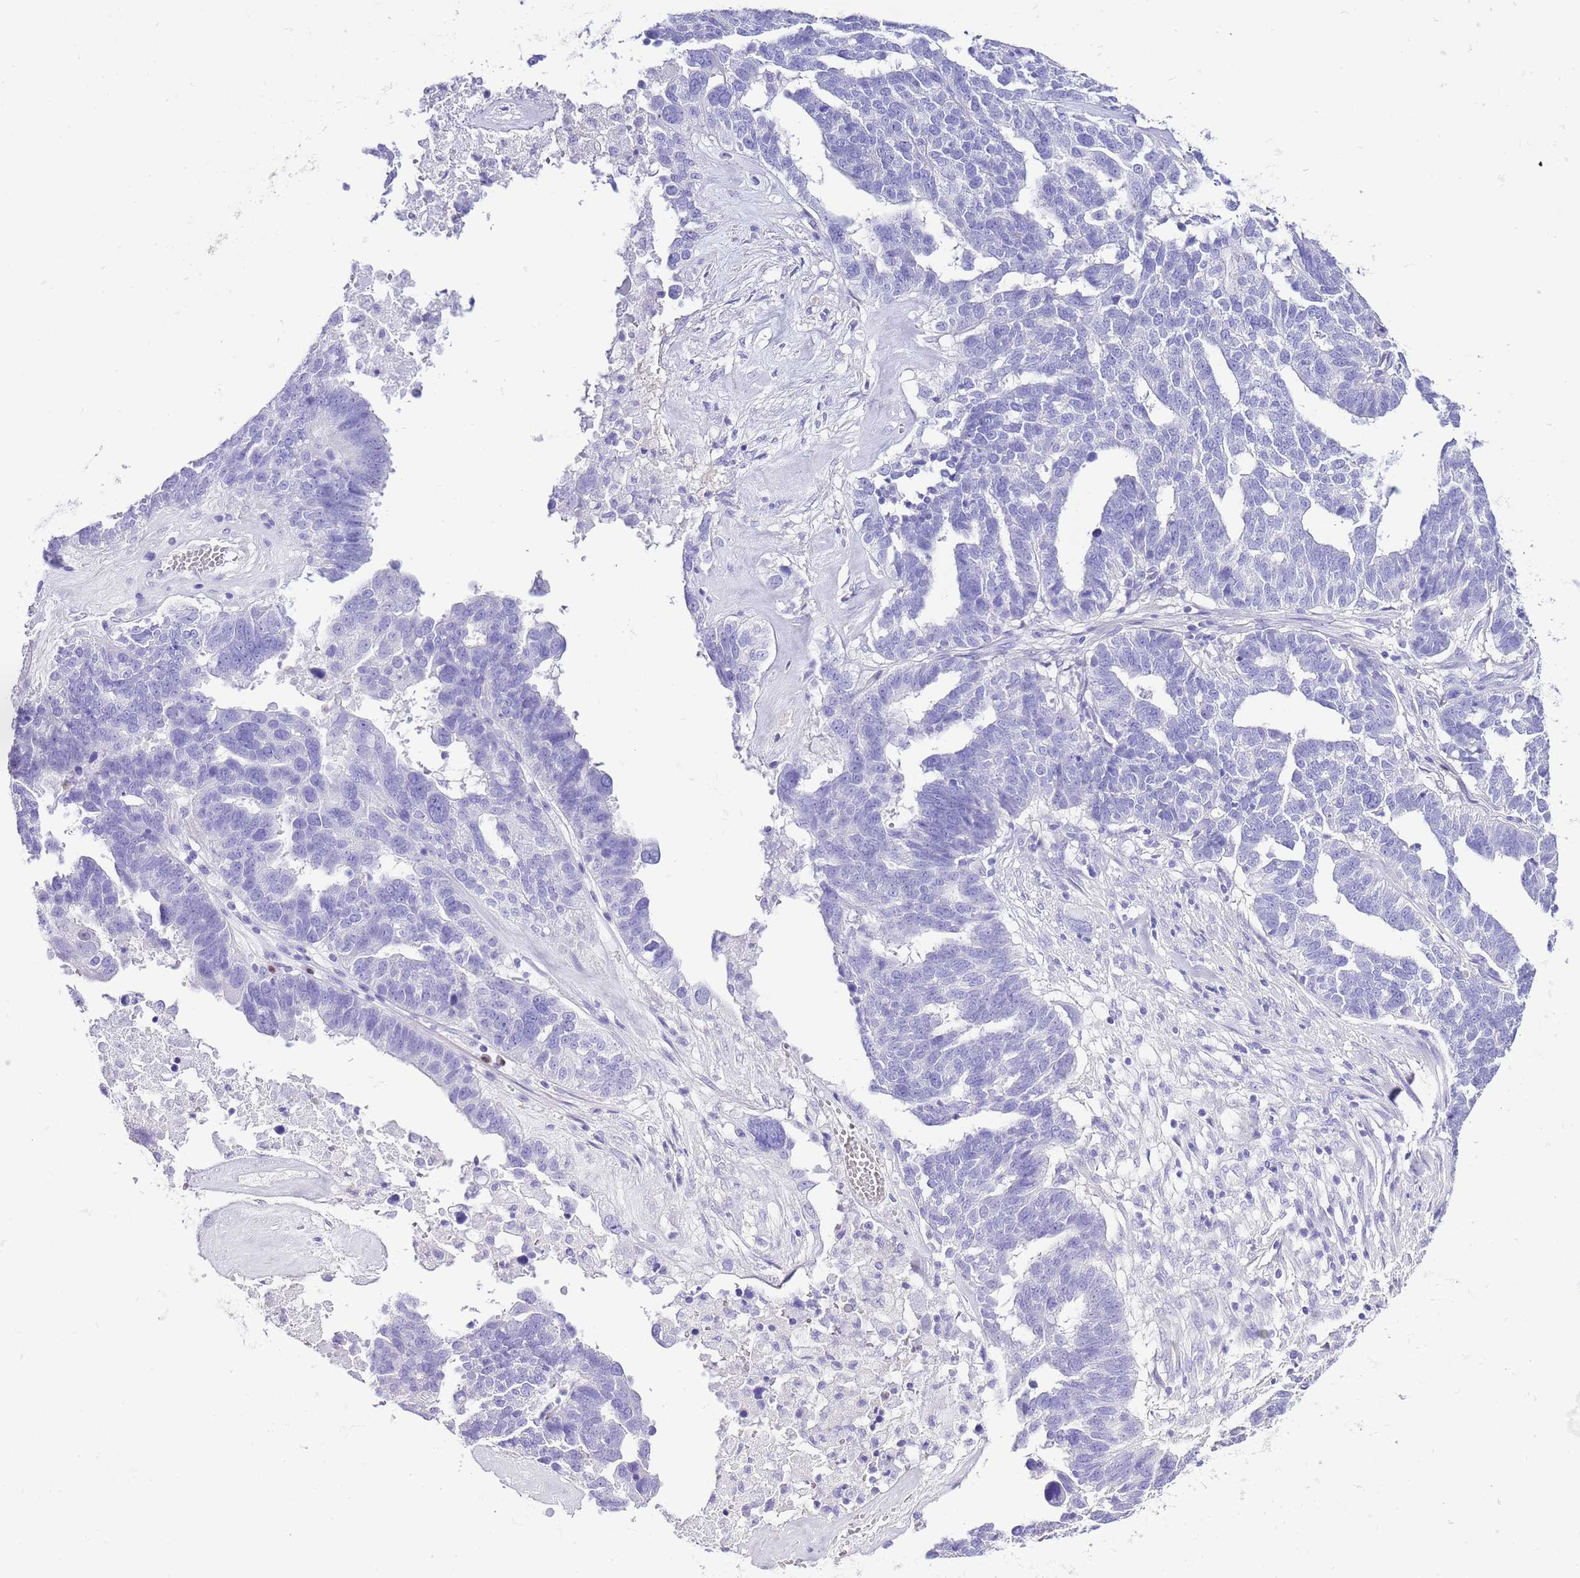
{"staining": {"intensity": "negative", "quantity": "none", "location": "none"}, "tissue": "ovarian cancer", "cell_type": "Tumor cells", "image_type": "cancer", "snomed": [{"axis": "morphology", "description": "Cystadenocarcinoma, serous, NOS"}, {"axis": "topography", "description": "Ovary"}], "caption": "Immunohistochemistry (IHC) image of ovarian cancer (serous cystadenocarcinoma) stained for a protein (brown), which reveals no positivity in tumor cells.", "gene": "BHLHA15", "patient": {"sex": "female", "age": 59}}